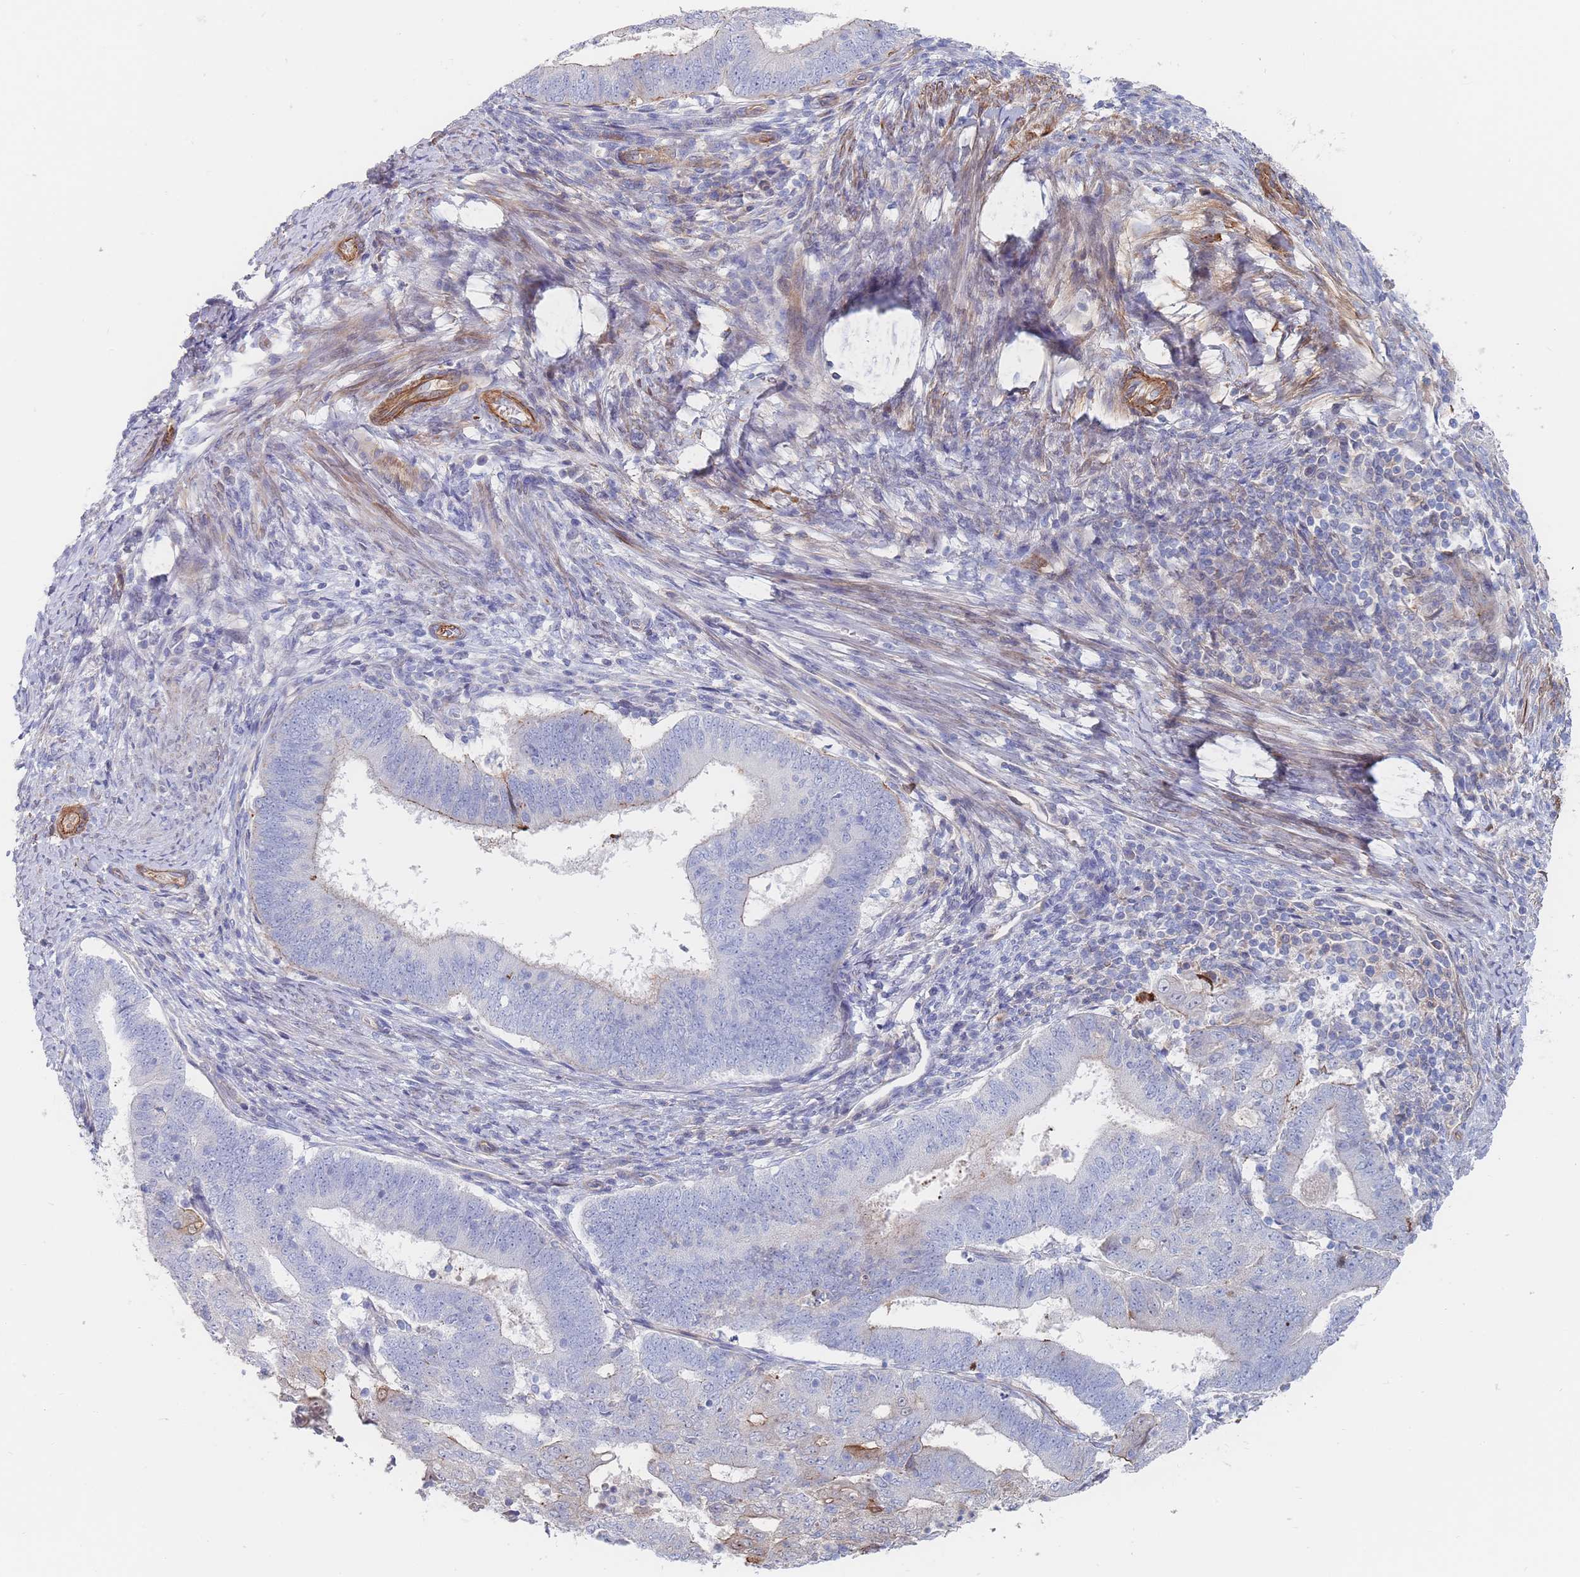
{"staining": {"intensity": "negative", "quantity": "none", "location": "none"}, "tissue": "endometrial cancer", "cell_type": "Tumor cells", "image_type": "cancer", "snomed": [{"axis": "morphology", "description": "Adenocarcinoma, NOS"}, {"axis": "topography", "description": "Endometrium"}], "caption": "A histopathology image of human adenocarcinoma (endometrial) is negative for staining in tumor cells. Brightfield microscopy of immunohistochemistry (IHC) stained with DAB (3,3'-diaminobenzidine) (brown) and hematoxylin (blue), captured at high magnification.", "gene": "G6PC1", "patient": {"sex": "female", "age": 70}}